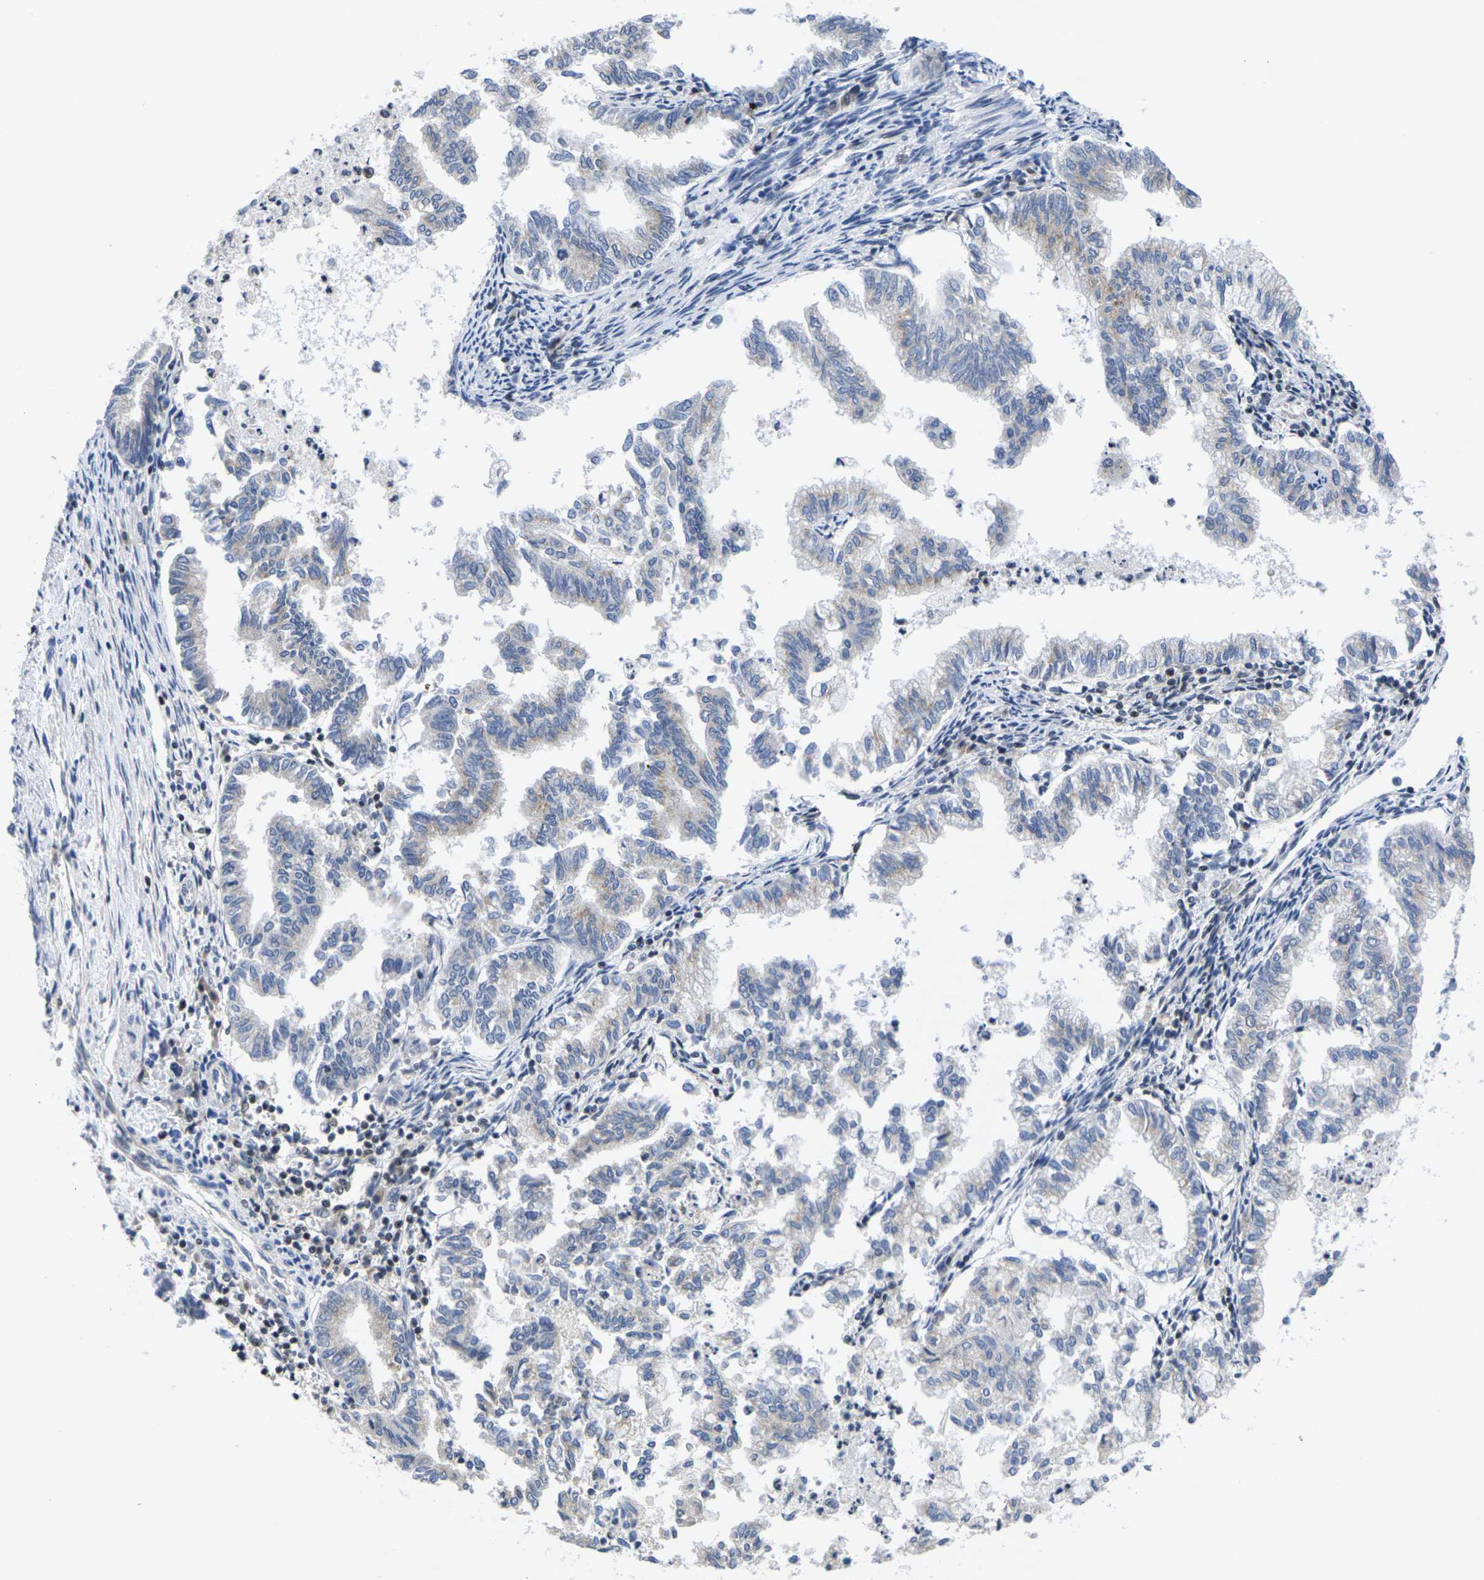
{"staining": {"intensity": "weak", "quantity": "<25%", "location": "cytoplasmic/membranous"}, "tissue": "endometrial cancer", "cell_type": "Tumor cells", "image_type": "cancer", "snomed": [{"axis": "morphology", "description": "Necrosis, NOS"}, {"axis": "morphology", "description": "Adenocarcinoma, NOS"}, {"axis": "topography", "description": "Endometrium"}], "caption": "The immunohistochemistry (IHC) histopathology image has no significant expression in tumor cells of adenocarcinoma (endometrial) tissue.", "gene": "IKZF1", "patient": {"sex": "female", "age": 79}}